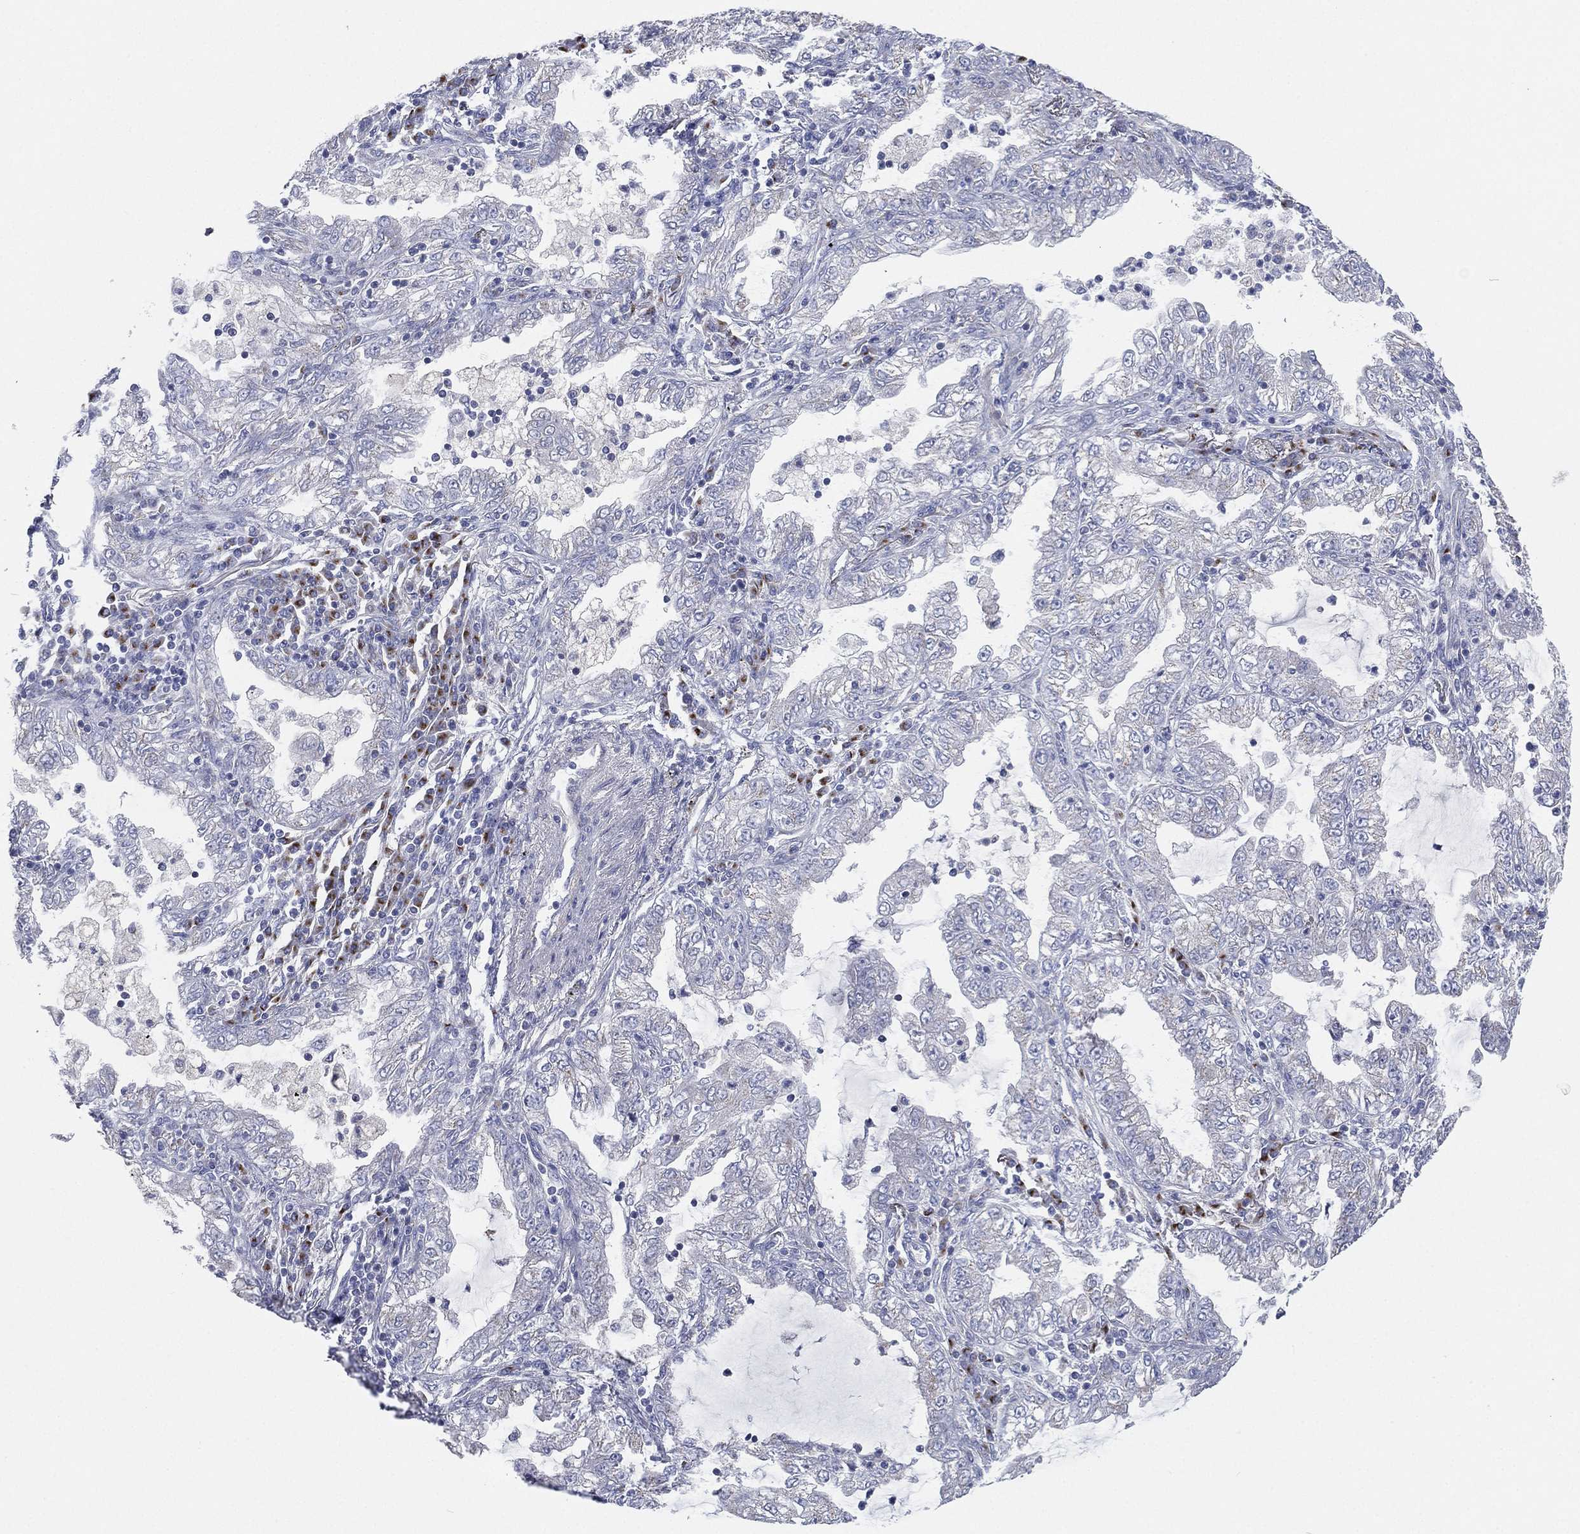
{"staining": {"intensity": "negative", "quantity": "none", "location": "none"}, "tissue": "lung cancer", "cell_type": "Tumor cells", "image_type": "cancer", "snomed": [{"axis": "morphology", "description": "Adenocarcinoma, NOS"}, {"axis": "topography", "description": "Lung"}], "caption": "A micrograph of human lung adenocarcinoma is negative for staining in tumor cells.", "gene": "ATP8A2", "patient": {"sex": "female", "age": 73}}